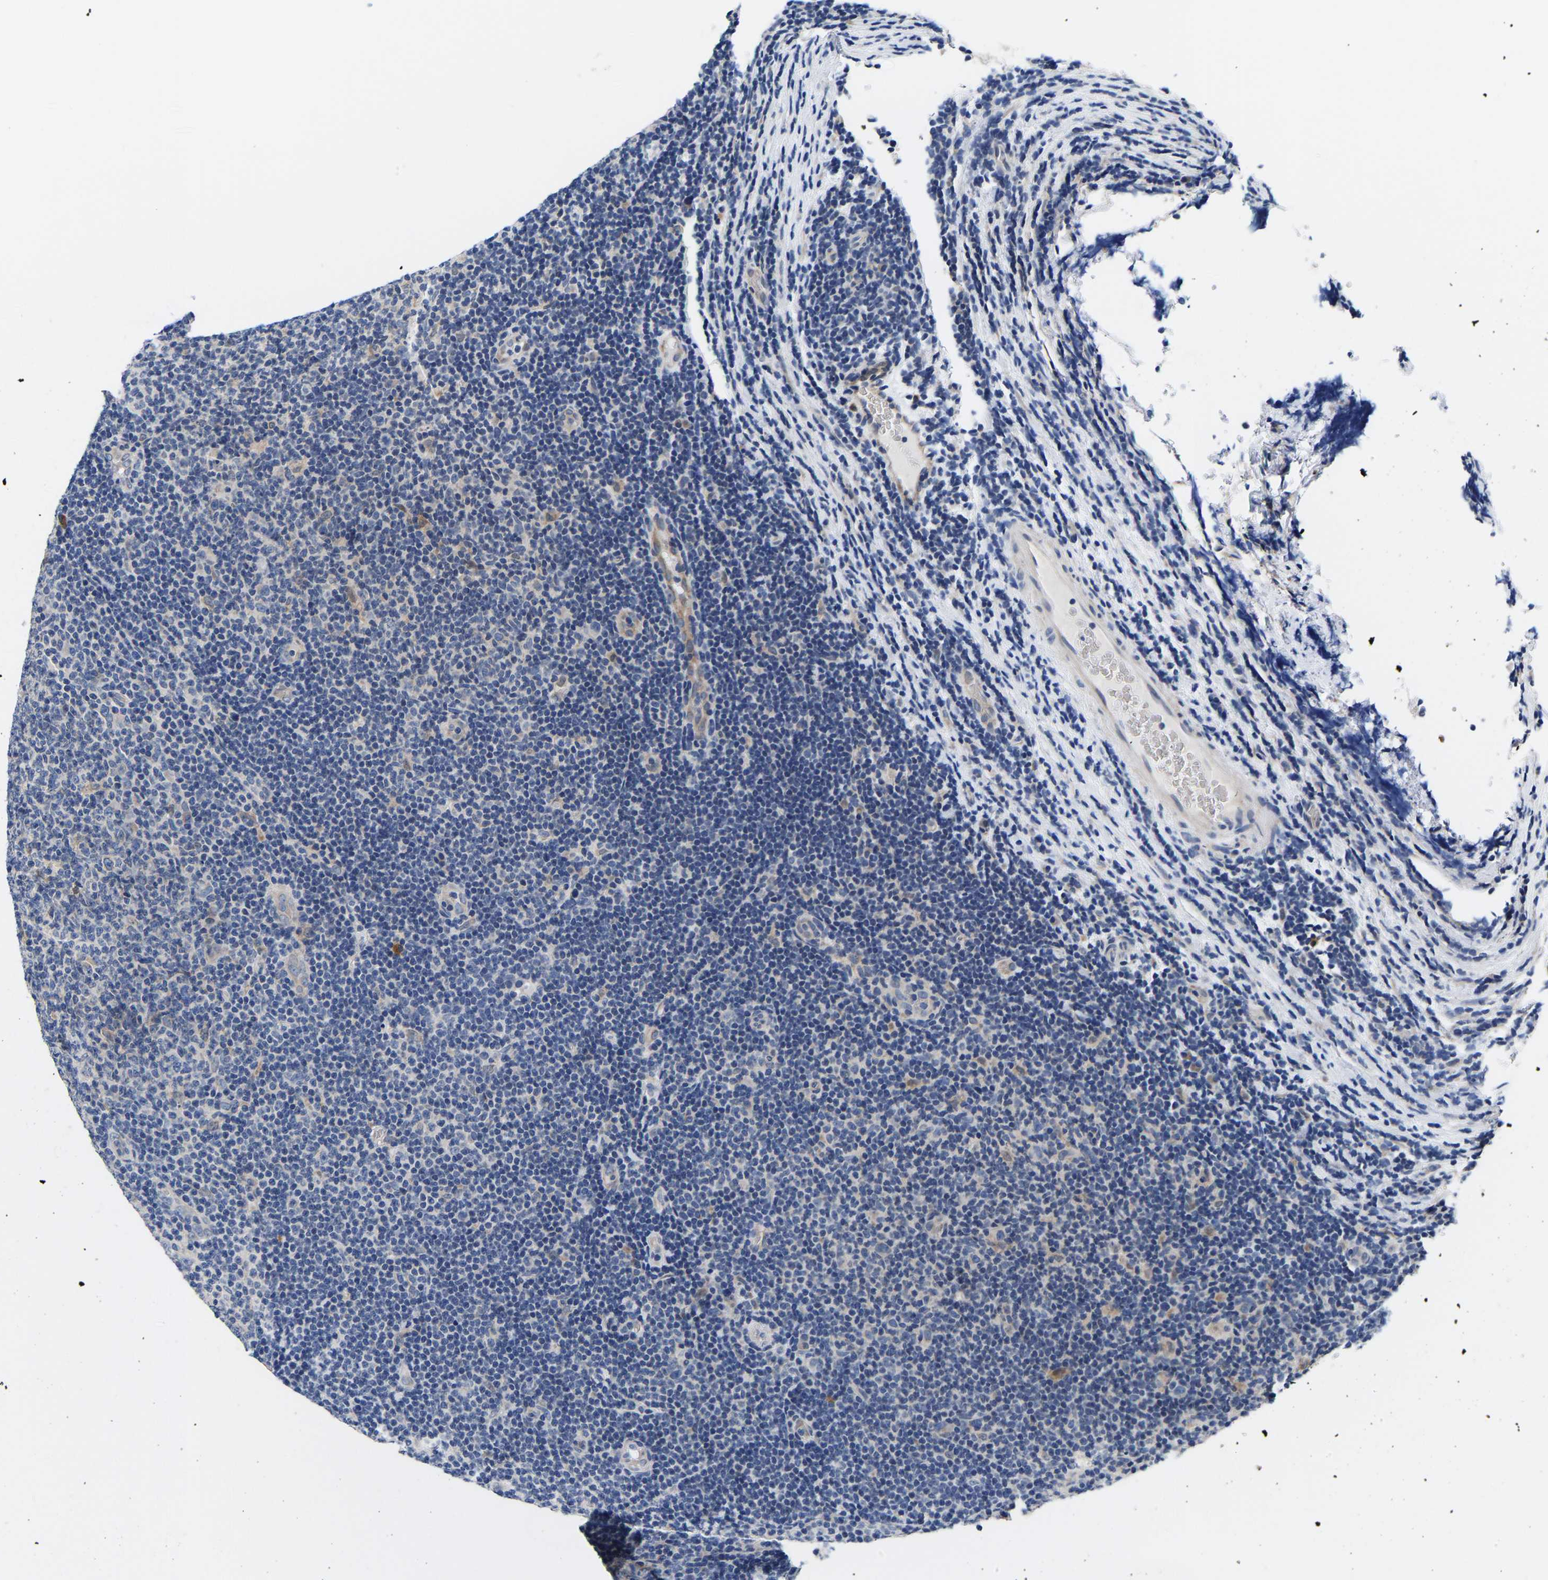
{"staining": {"intensity": "negative", "quantity": "none", "location": "none"}, "tissue": "lymphoma", "cell_type": "Tumor cells", "image_type": "cancer", "snomed": [{"axis": "morphology", "description": "Malignant lymphoma, non-Hodgkin's type, Low grade"}, {"axis": "topography", "description": "Lymph node"}], "caption": "Protein analysis of lymphoma shows no significant staining in tumor cells.", "gene": "RINT1", "patient": {"sex": "male", "age": 83}}